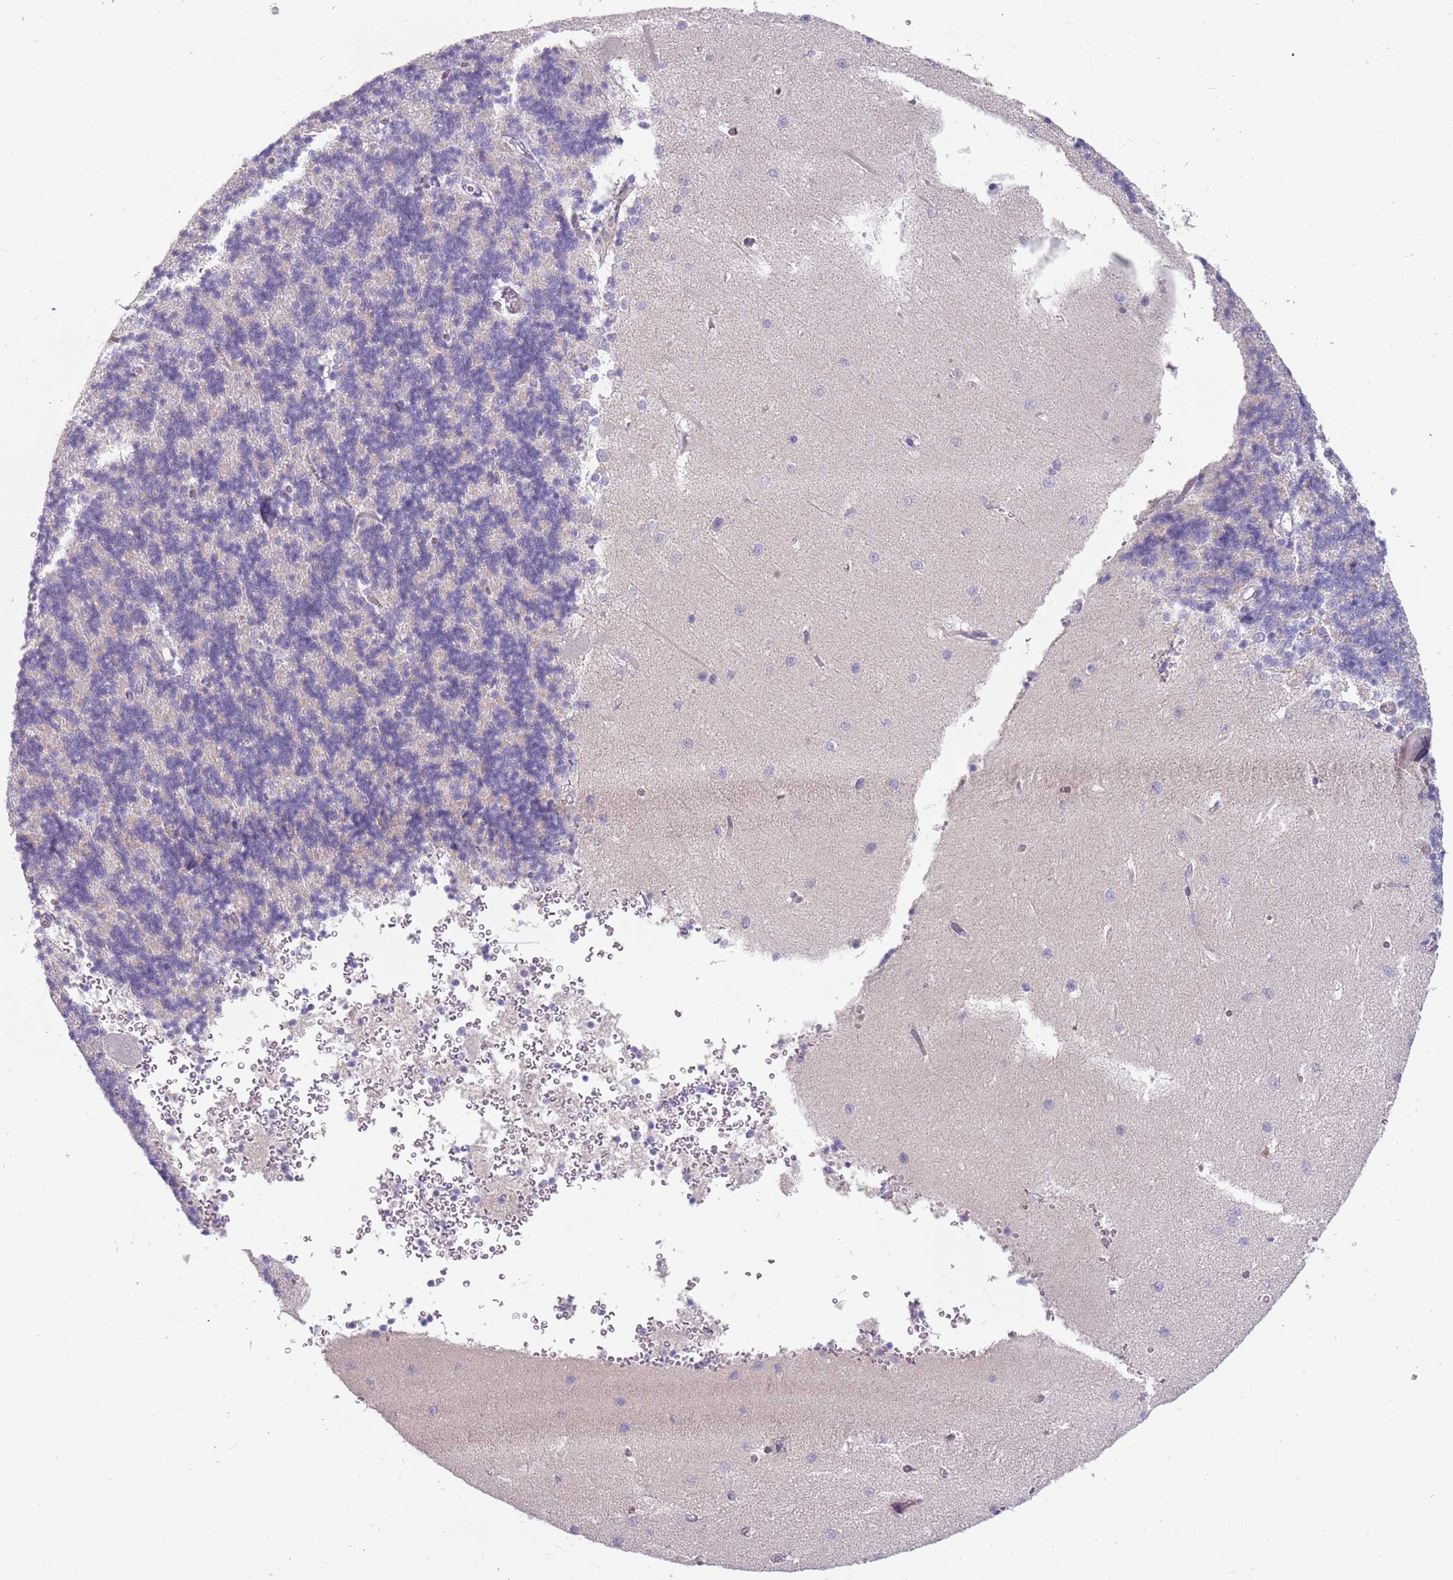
{"staining": {"intensity": "negative", "quantity": "none", "location": "none"}, "tissue": "cerebellum", "cell_type": "Cells in granular layer", "image_type": "normal", "snomed": [{"axis": "morphology", "description": "Normal tissue, NOS"}, {"axis": "topography", "description": "Cerebellum"}], "caption": "Human cerebellum stained for a protein using immunohistochemistry reveals no staining in cells in granular layer.", "gene": "DDX4", "patient": {"sex": "male", "age": 37}}